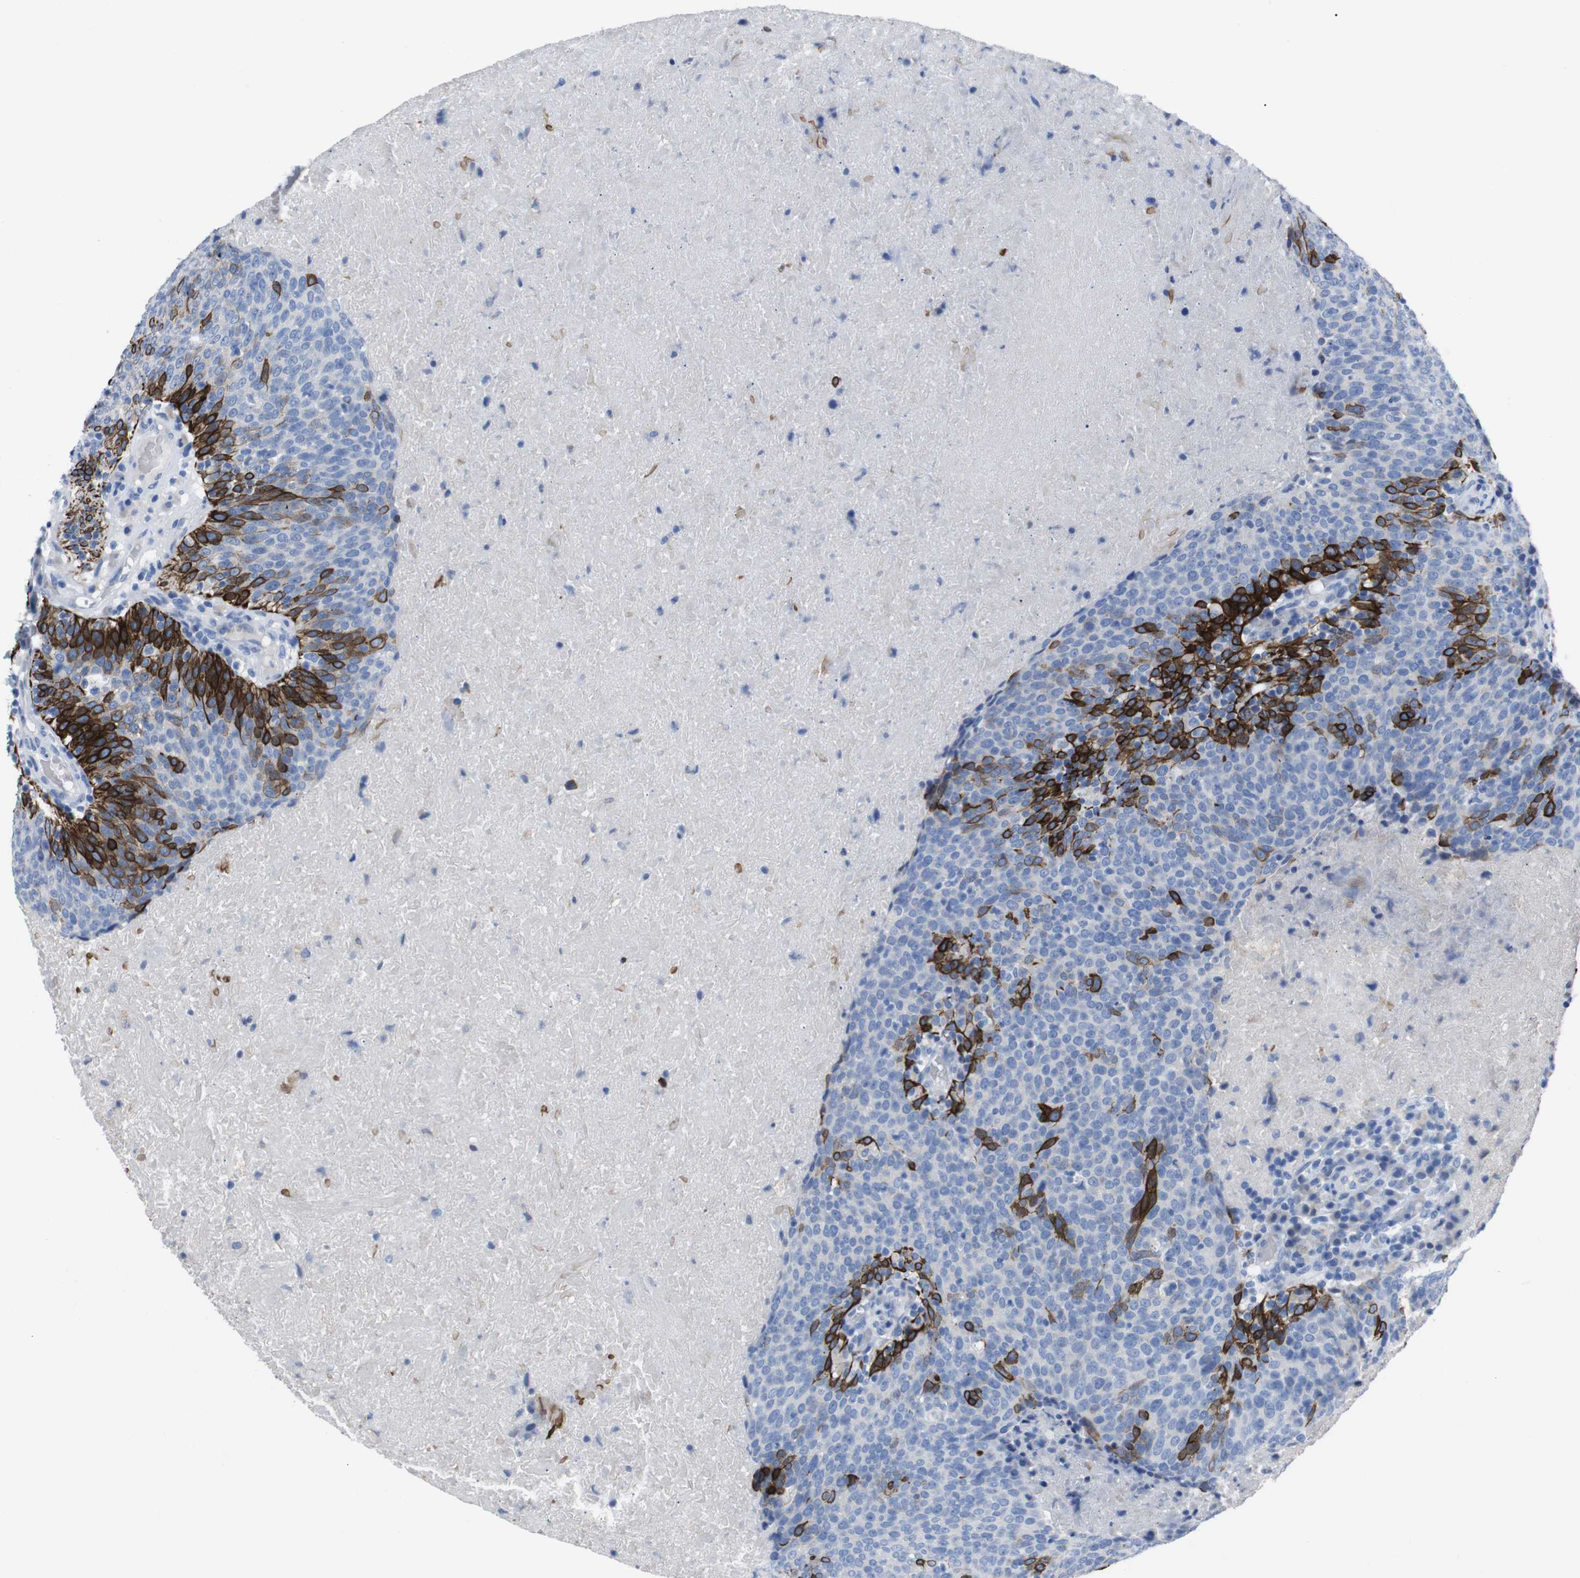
{"staining": {"intensity": "strong", "quantity": "<25%", "location": "cytoplasmic/membranous"}, "tissue": "head and neck cancer", "cell_type": "Tumor cells", "image_type": "cancer", "snomed": [{"axis": "morphology", "description": "Squamous cell carcinoma, NOS"}, {"axis": "morphology", "description": "Squamous cell carcinoma, metastatic, NOS"}, {"axis": "topography", "description": "Lymph node"}, {"axis": "topography", "description": "Head-Neck"}], "caption": "IHC histopathology image of neoplastic tissue: head and neck cancer (metastatic squamous cell carcinoma) stained using immunohistochemistry (IHC) exhibits medium levels of strong protein expression localized specifically in the cytoplasmic/membranous of tumor cells, appearing as a cytoplasmic/membranous brown color.", "gene": "GJB2", "patient": {"sex": "male", "age": 62}}